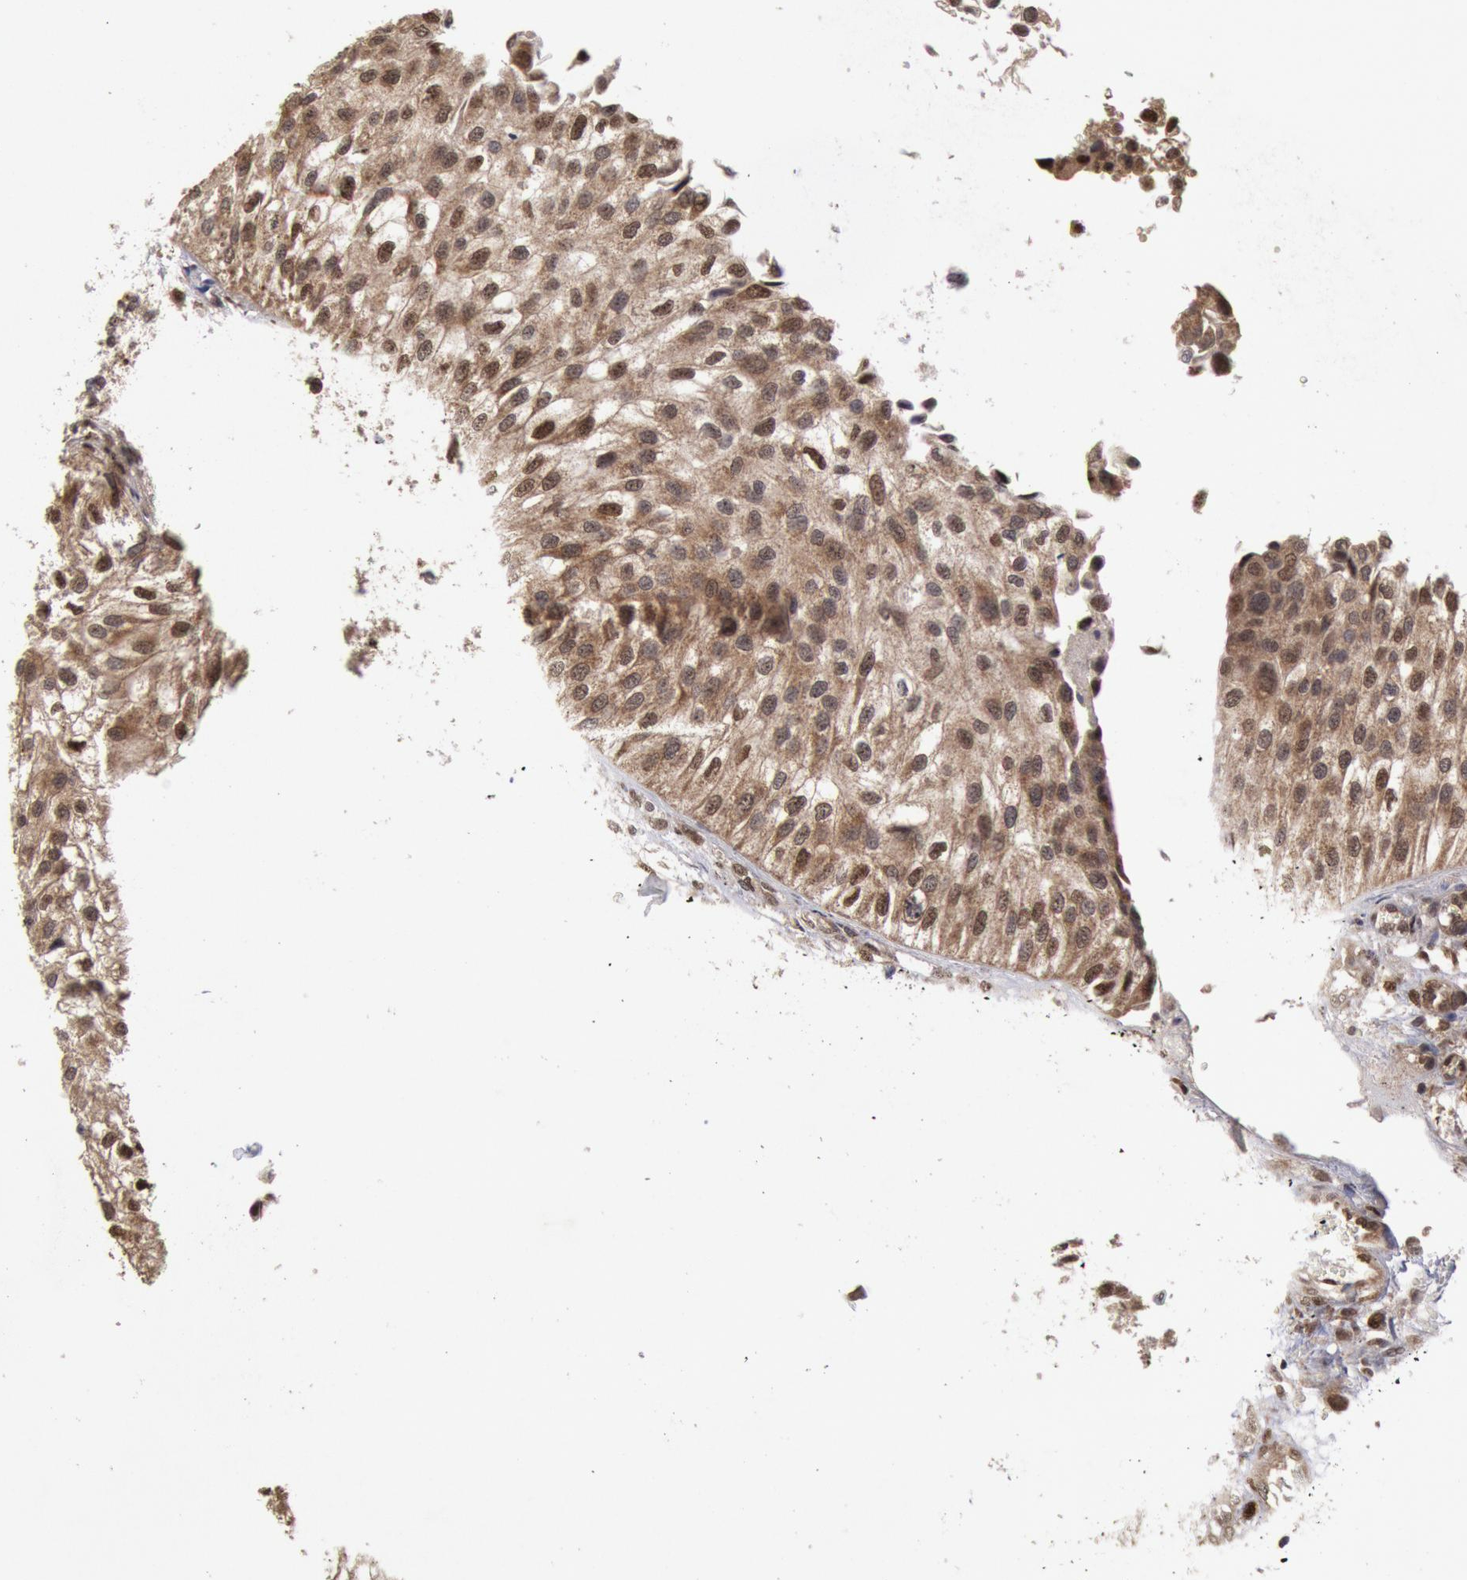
{"staining": {"intensity": "moderate", "quantity": ">75%", "location": "cytoplasmic/membranous,nuclear"}, "tissue": "urothelial cancer", "cell_type": "Tumor cells", "image_type": "cancer", "snomed": [{"axis": "morphology", "description": "Urothelial carcinoma, Low grade"}, {"axis": "topography", "description": "Urinary bladder"}], "caption": "IHC (DAB) staining of human urothelial carcinoma (low-grade) displays moderate cytoplasmic/membranous and nuclear protein expression in approximately >75% of tumor cells. The protein of interest is stained brown, and the nuclei are stained in blue (DAB IHC with brightfield microscopy, high magnification).", "gene": "STX17", "patient": {"sex": "female", "age": 89}}